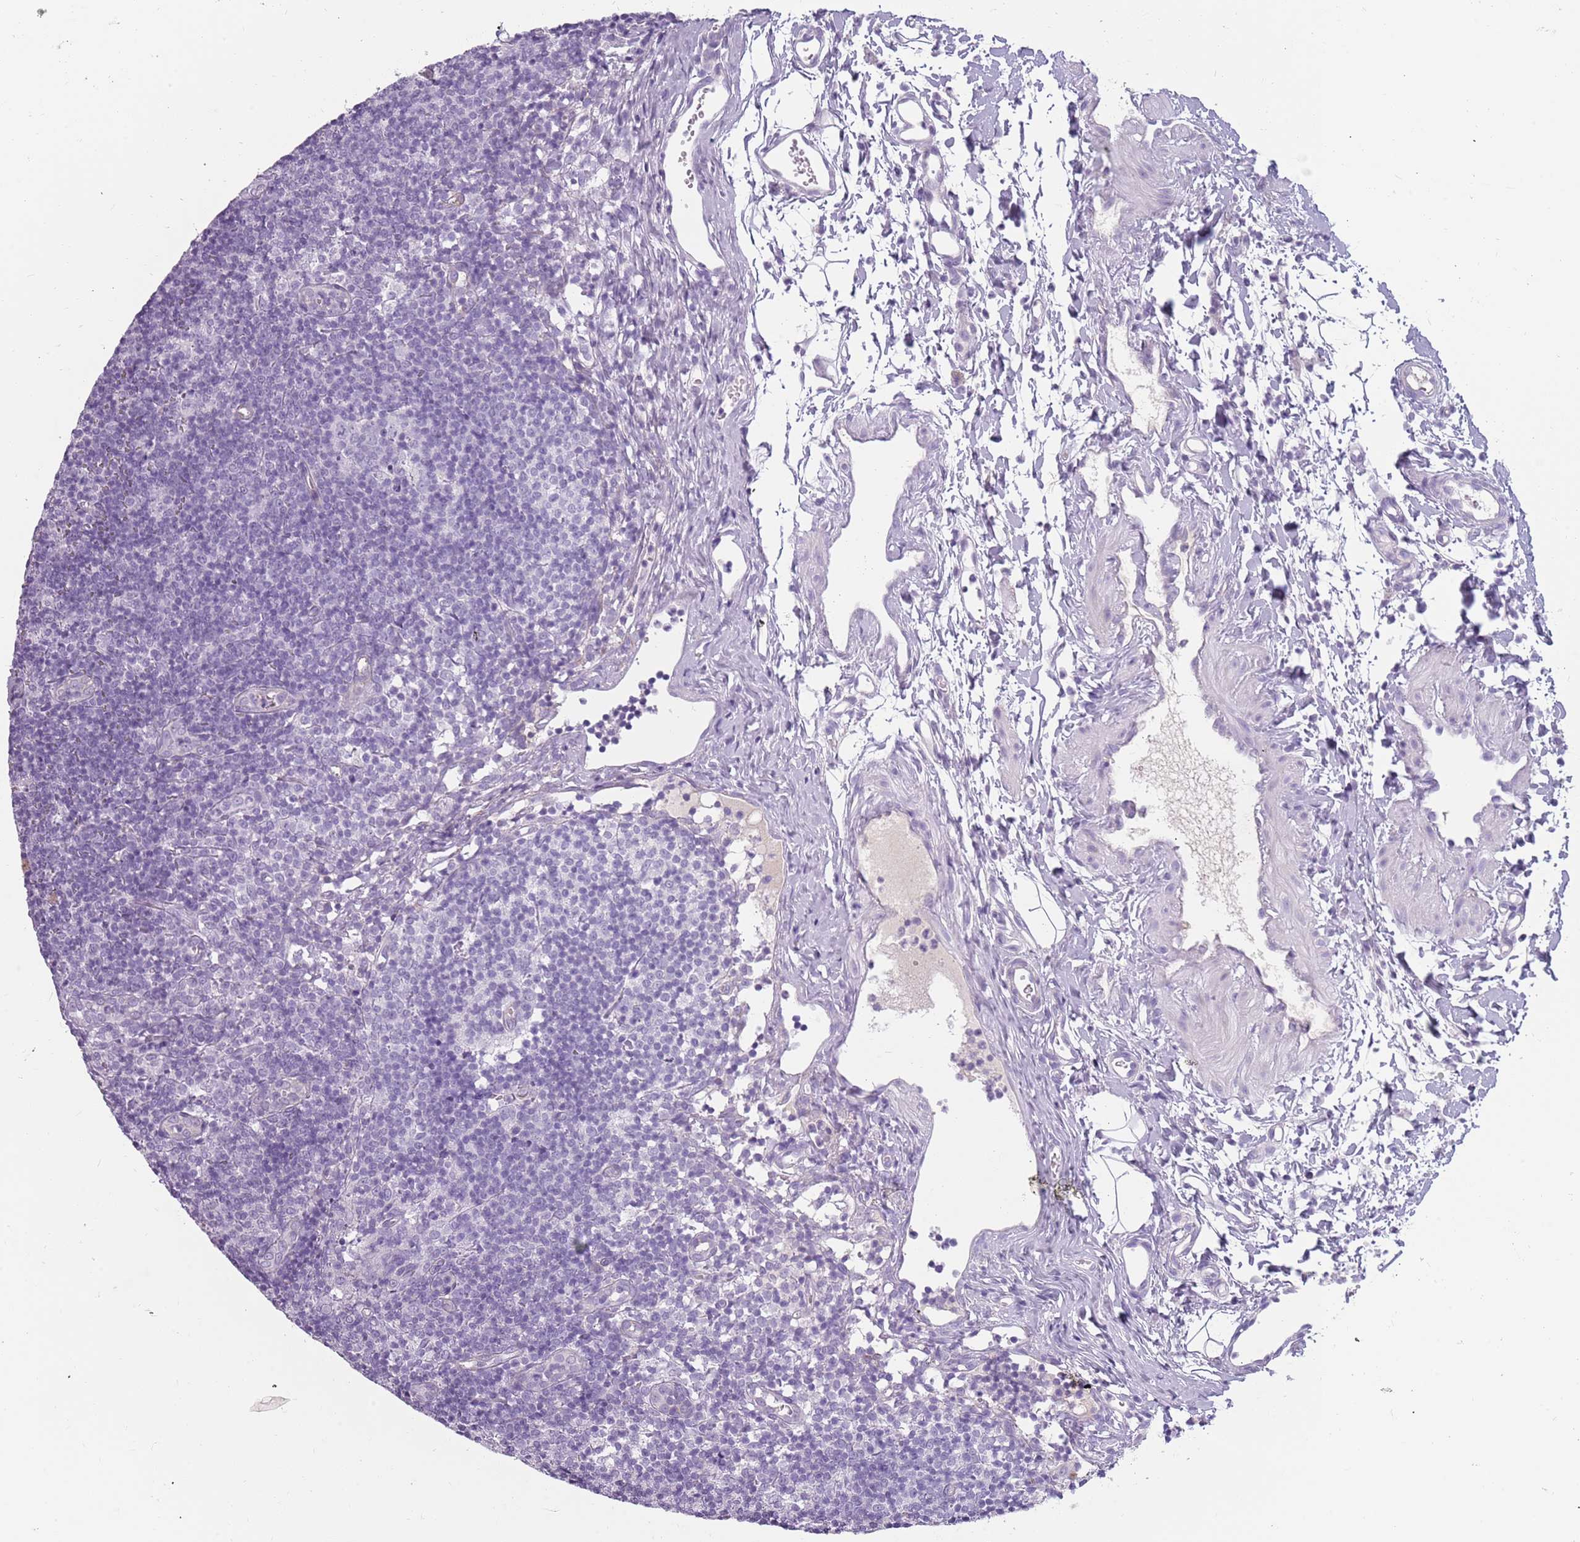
{"staining": {"intensity": "negative", "quantity": "none", "location": "none"}, "tissue": "lymph node", "cell_type": "Germinal center cells", "image_type": "normal", "snomed": [{"axis": "morphology", "description": "Normal tissue, NOS"}, {"axis": "topography", "description": "Lymph node"}], "caption": "High magnification brightfield microscopy of unremarkable lymph node stained with DAB (3,3'-diaminobenzidine) (brown) and counterstained with hematoxylin (blue): germinal center cells show no significant staining.", "gene": "TNFRSF6B", "patient": {"sex": "female", "age": 37}}